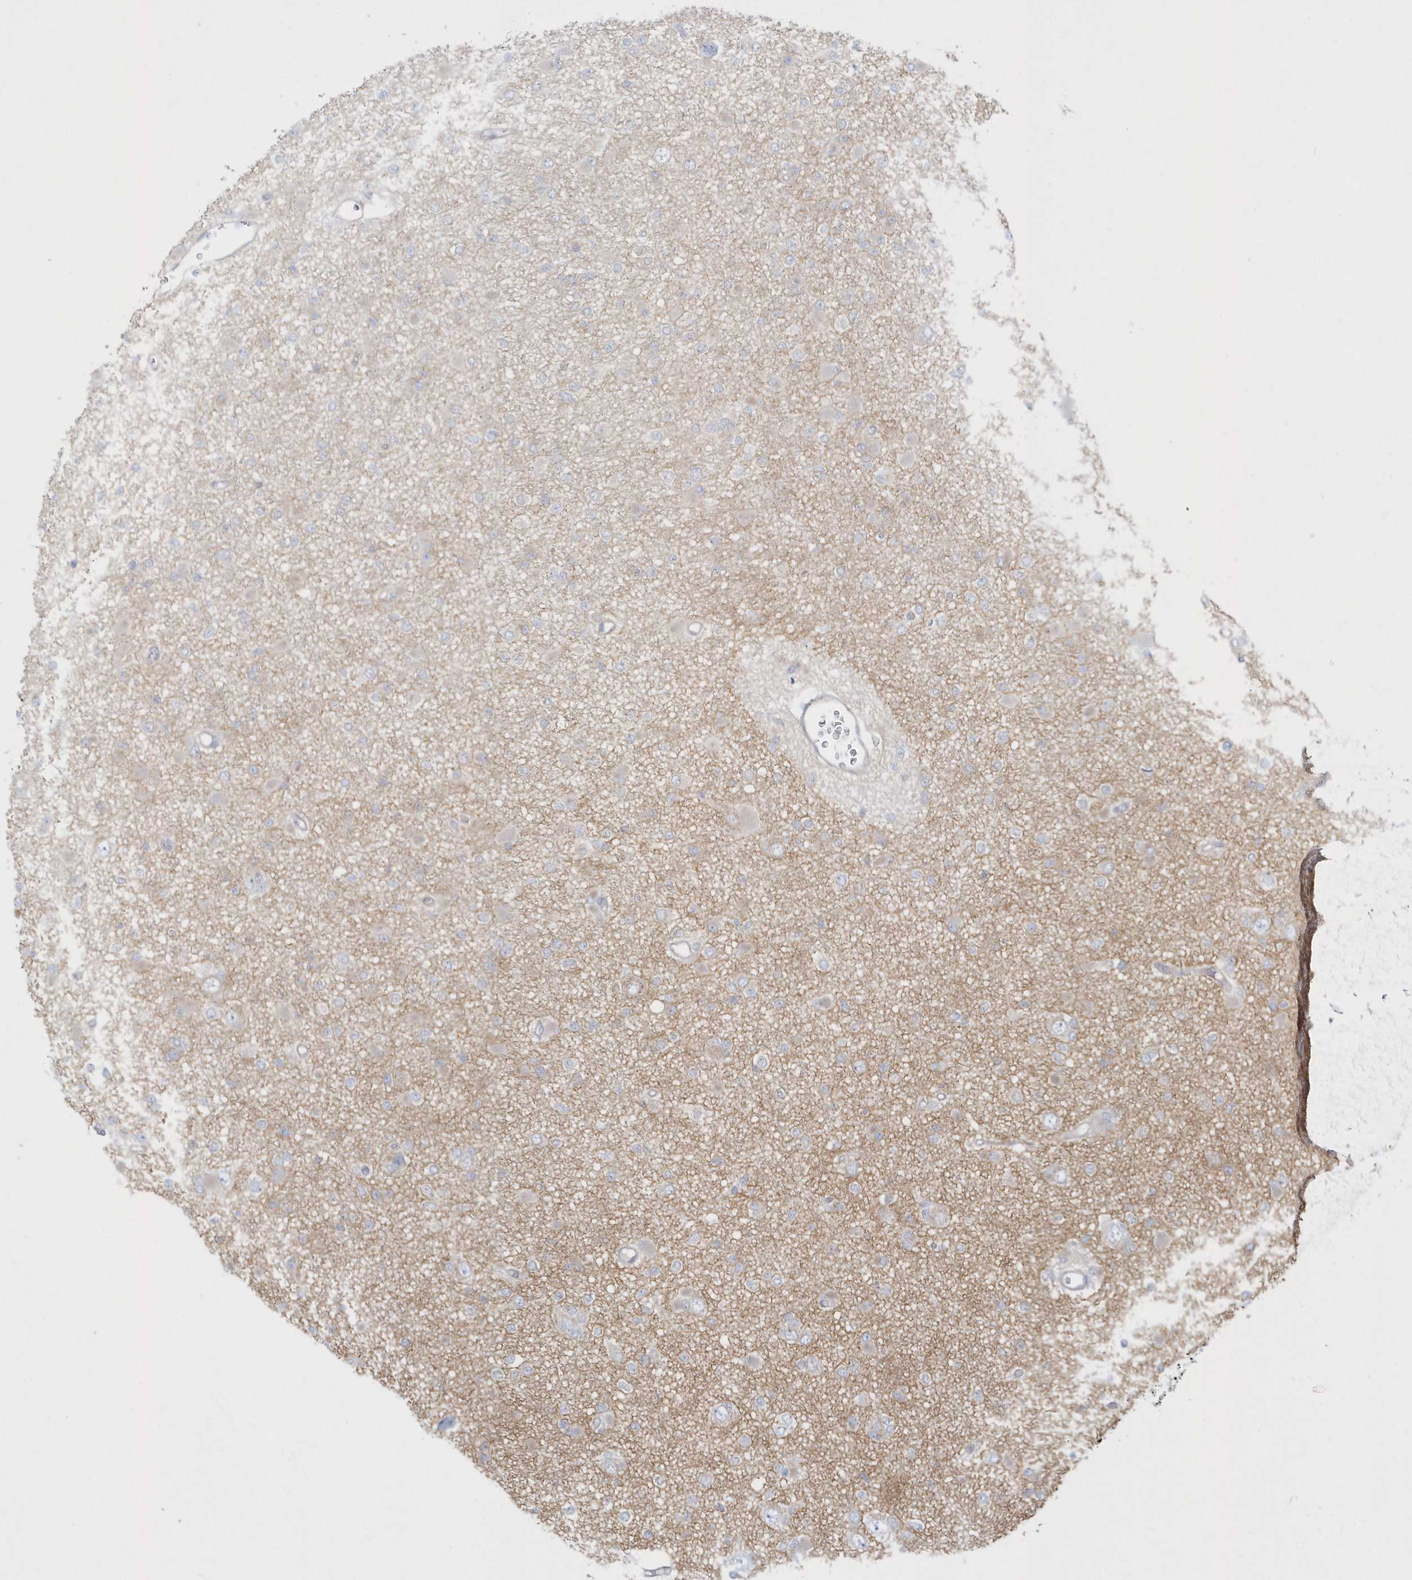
{"staining": {"intensity": "negative", "quantity": "none", "location": "none"}, "tissue": "glioma", "cell_type": "Tumor cells", "image_type": "cancer", "snomed": [{"axis": "morphology", "description": "Glioma, malignant, Low grade"}, {"axis": "topography", "description": "Brain"}], "caption": "IHC photomicrograph of neoplastic tissue: human low-grade glioma (malignant) stained with DAB reveals no significant protein positivity in tumor cells. (Immunohistochemistry (ihc), brightfield microscopy, high magnification).", "gene": "DNAJC18", "patient": {"sex": "female", "age": 22}}